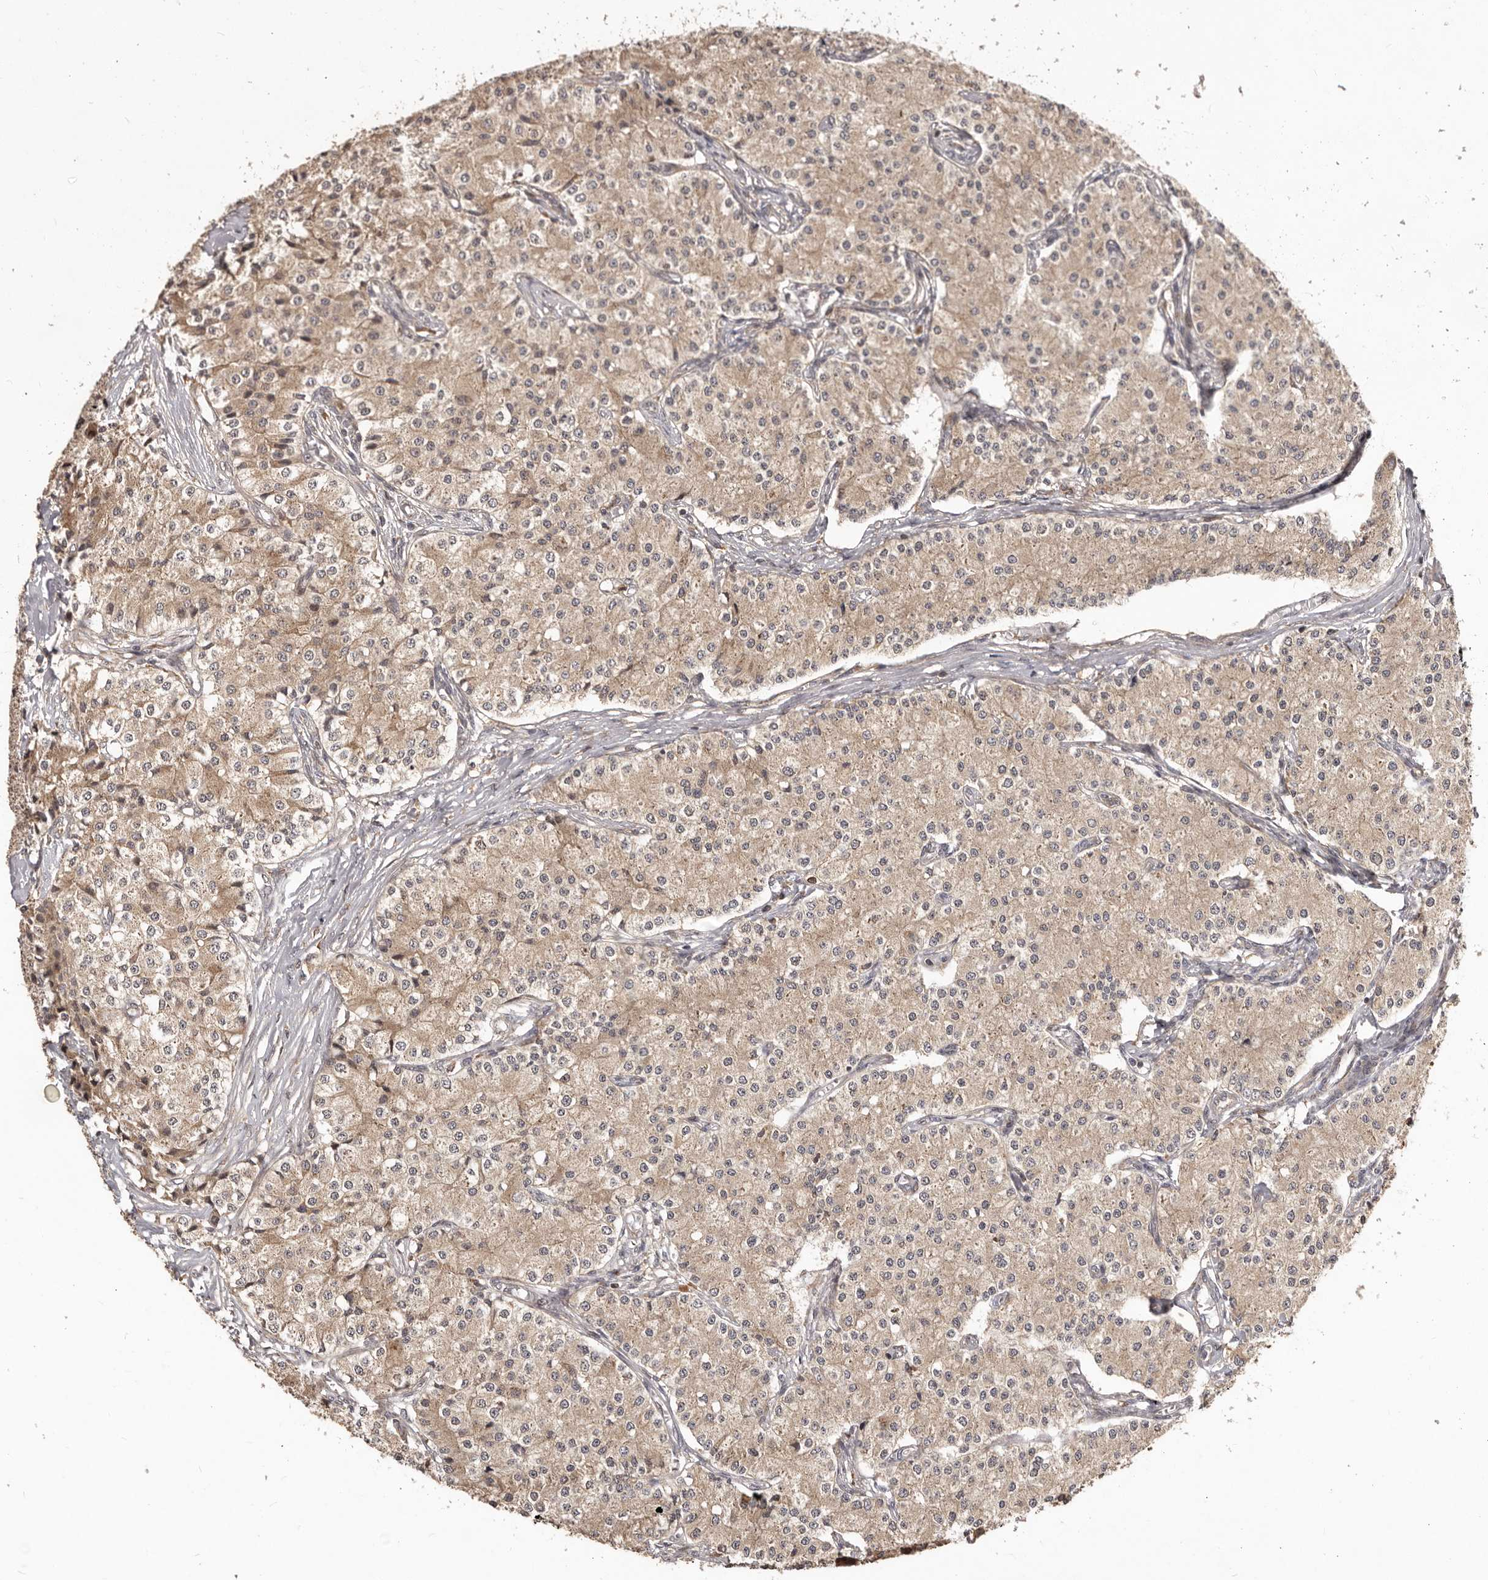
{"staining": {"intensity": "weak", "quantity": ">75%", "location": "cytoplasmic/membranous"}, "tissue": "carcinoid", "cell_type": "Tumor cells", "image_type": "cancer", "snomed": [{"axis": "morphology", "description": "Carcinoid, malignant, NOS"}, {"axis": "topography", "description": "Colon"}], "caption": "There is low levels of weak cytoplasmic/membranous expression in tumor cells of carcinoid (malignant), as demonstrated by immunohistochemical staining (brown color).", "gene": "RNF187", "patient": {"sex": "female", "age": 52}}